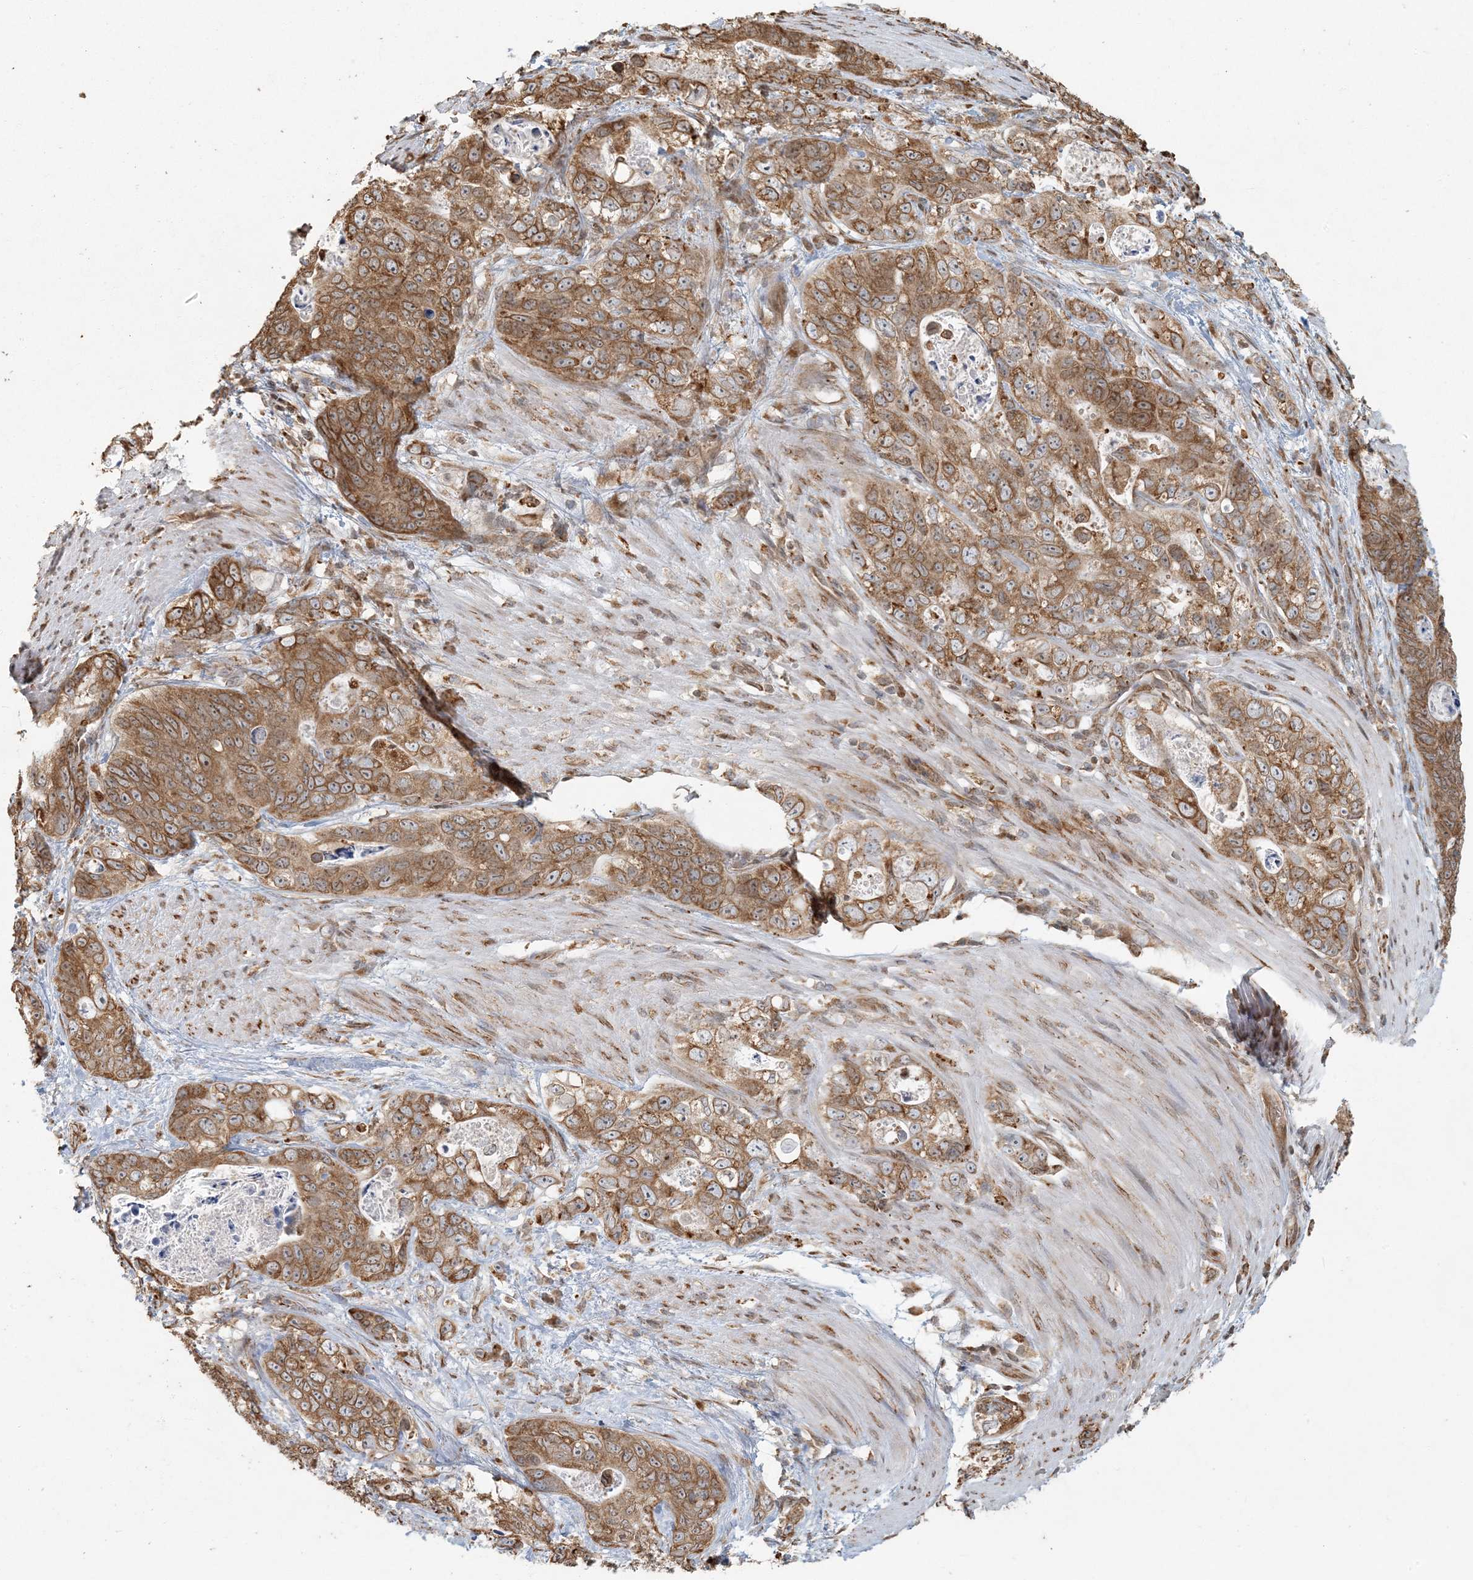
{"staining": {"intensity": "strong", "quantity": ">75%", "location": "cytoplasmic/membranous"}, "tissue": "stomach cancer", "cell_type": "Tumor cells", "image_type": "cancer", "snomed": [{"axis": "morphology", "description": "Normal tissue, NOS"}, {"axis": "morphology", "description": "Adenocarcinoma, NOS"}, {"axis": "topography", "description": "Stomach"}], "caption": "This is a photomicrograph of immunohistochemistry staining of adenocarcinoma (stomach), which shows strong staining in the cytoplasmic/membranous of tumor cells.", "gene": "AK9", "patient": {"sex": "female", "age": 89}}